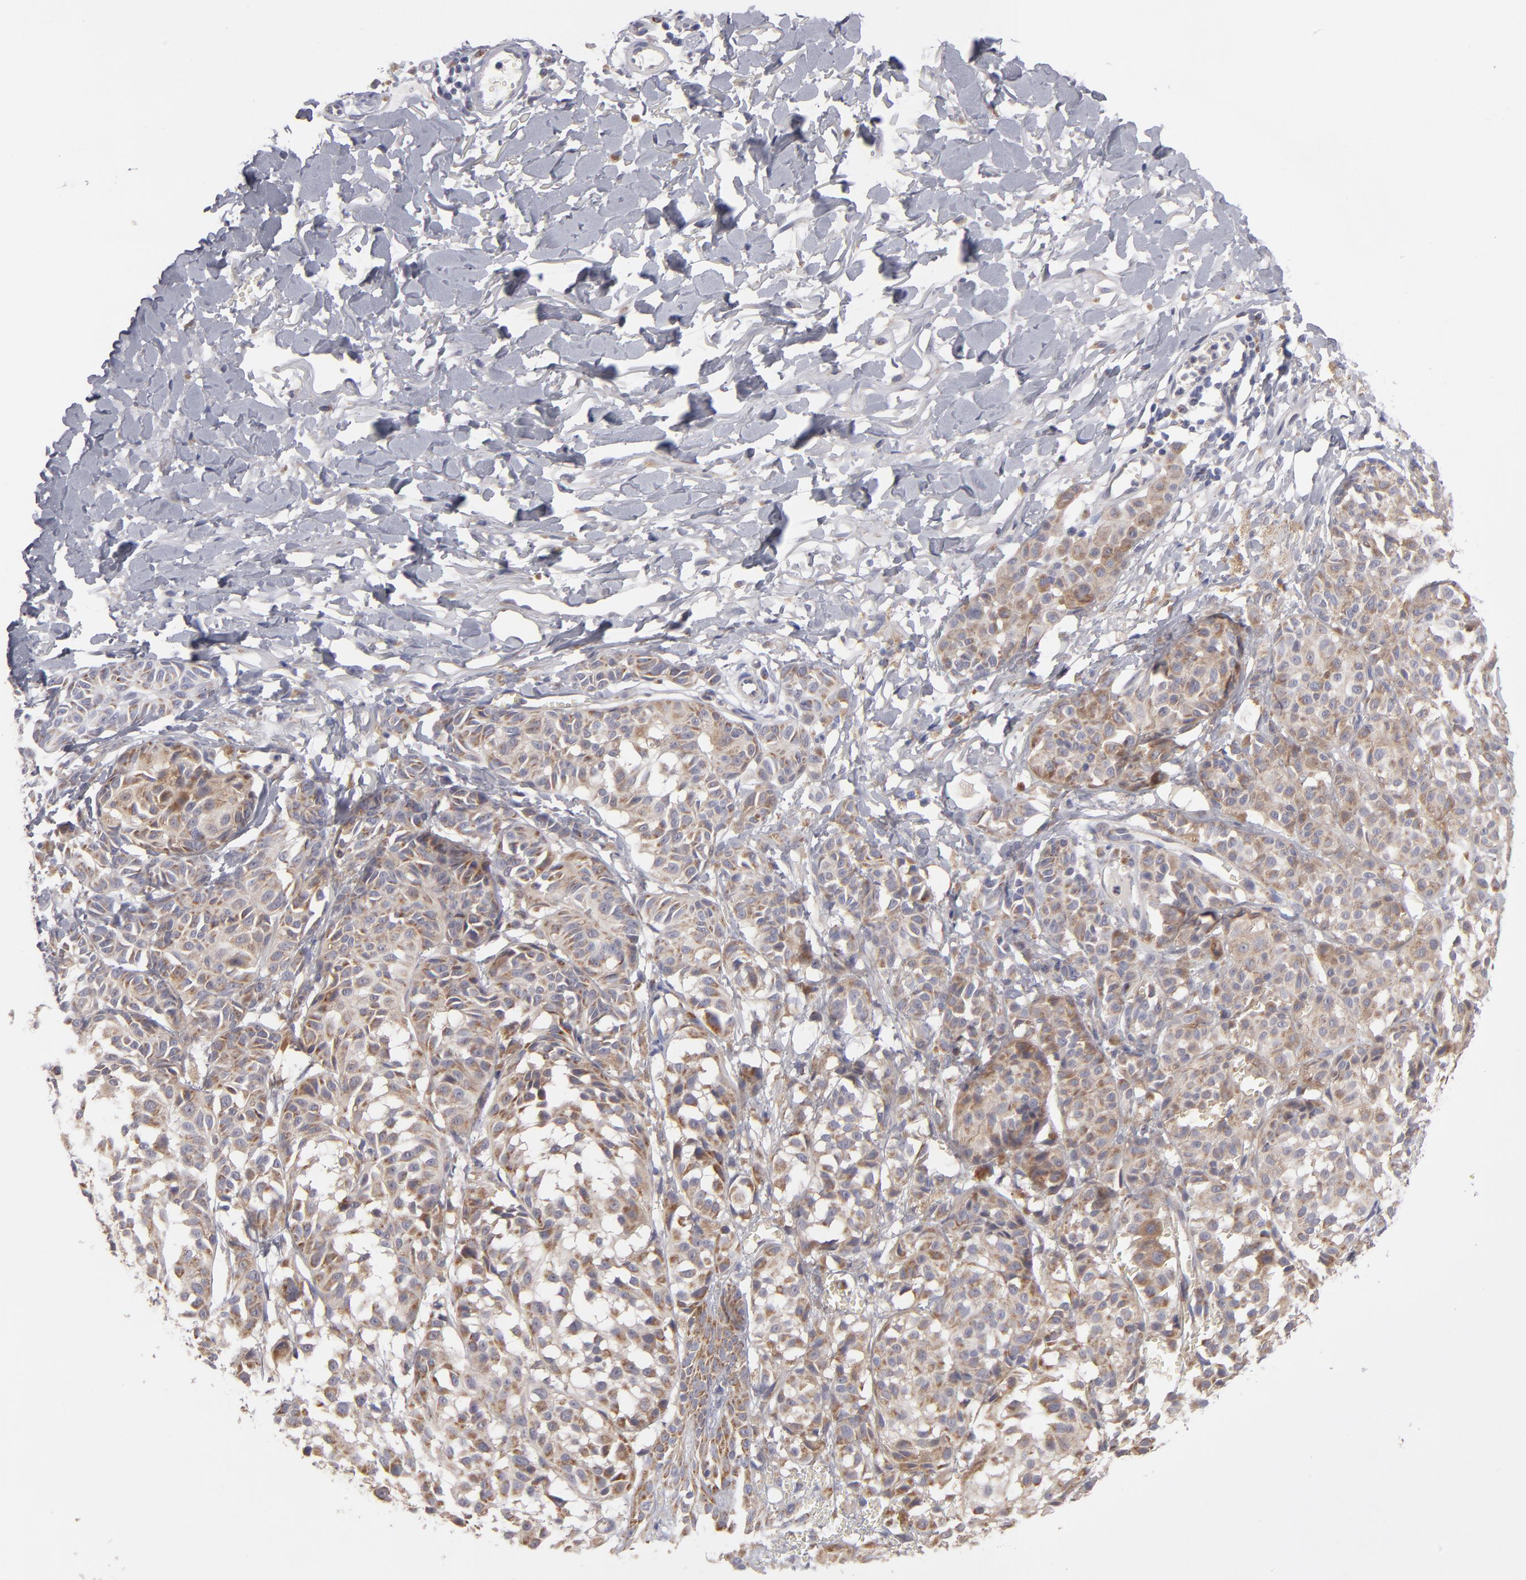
{"staining": {"intensity": "weak", "quantity": ">75%", "location": "cytoplasmic/membranous"}, "tissue": "melanoma", "cell_type": "Tumor cells", "image_type": "cancer", "snomed": [{"axis": "morphology", "description": "Malignant melanoma, NOS"}, {"axis": "topography", "description": "Skin"}], "caption": "A micrograph showing weak cytoplasmic/membranous expression in approximately >75% of tumor cells in malignant melanoma, as visualized by brown immunohistochemical staining.", "gene": "HCCS", "patient": {"sex": "male", "age": 76}}